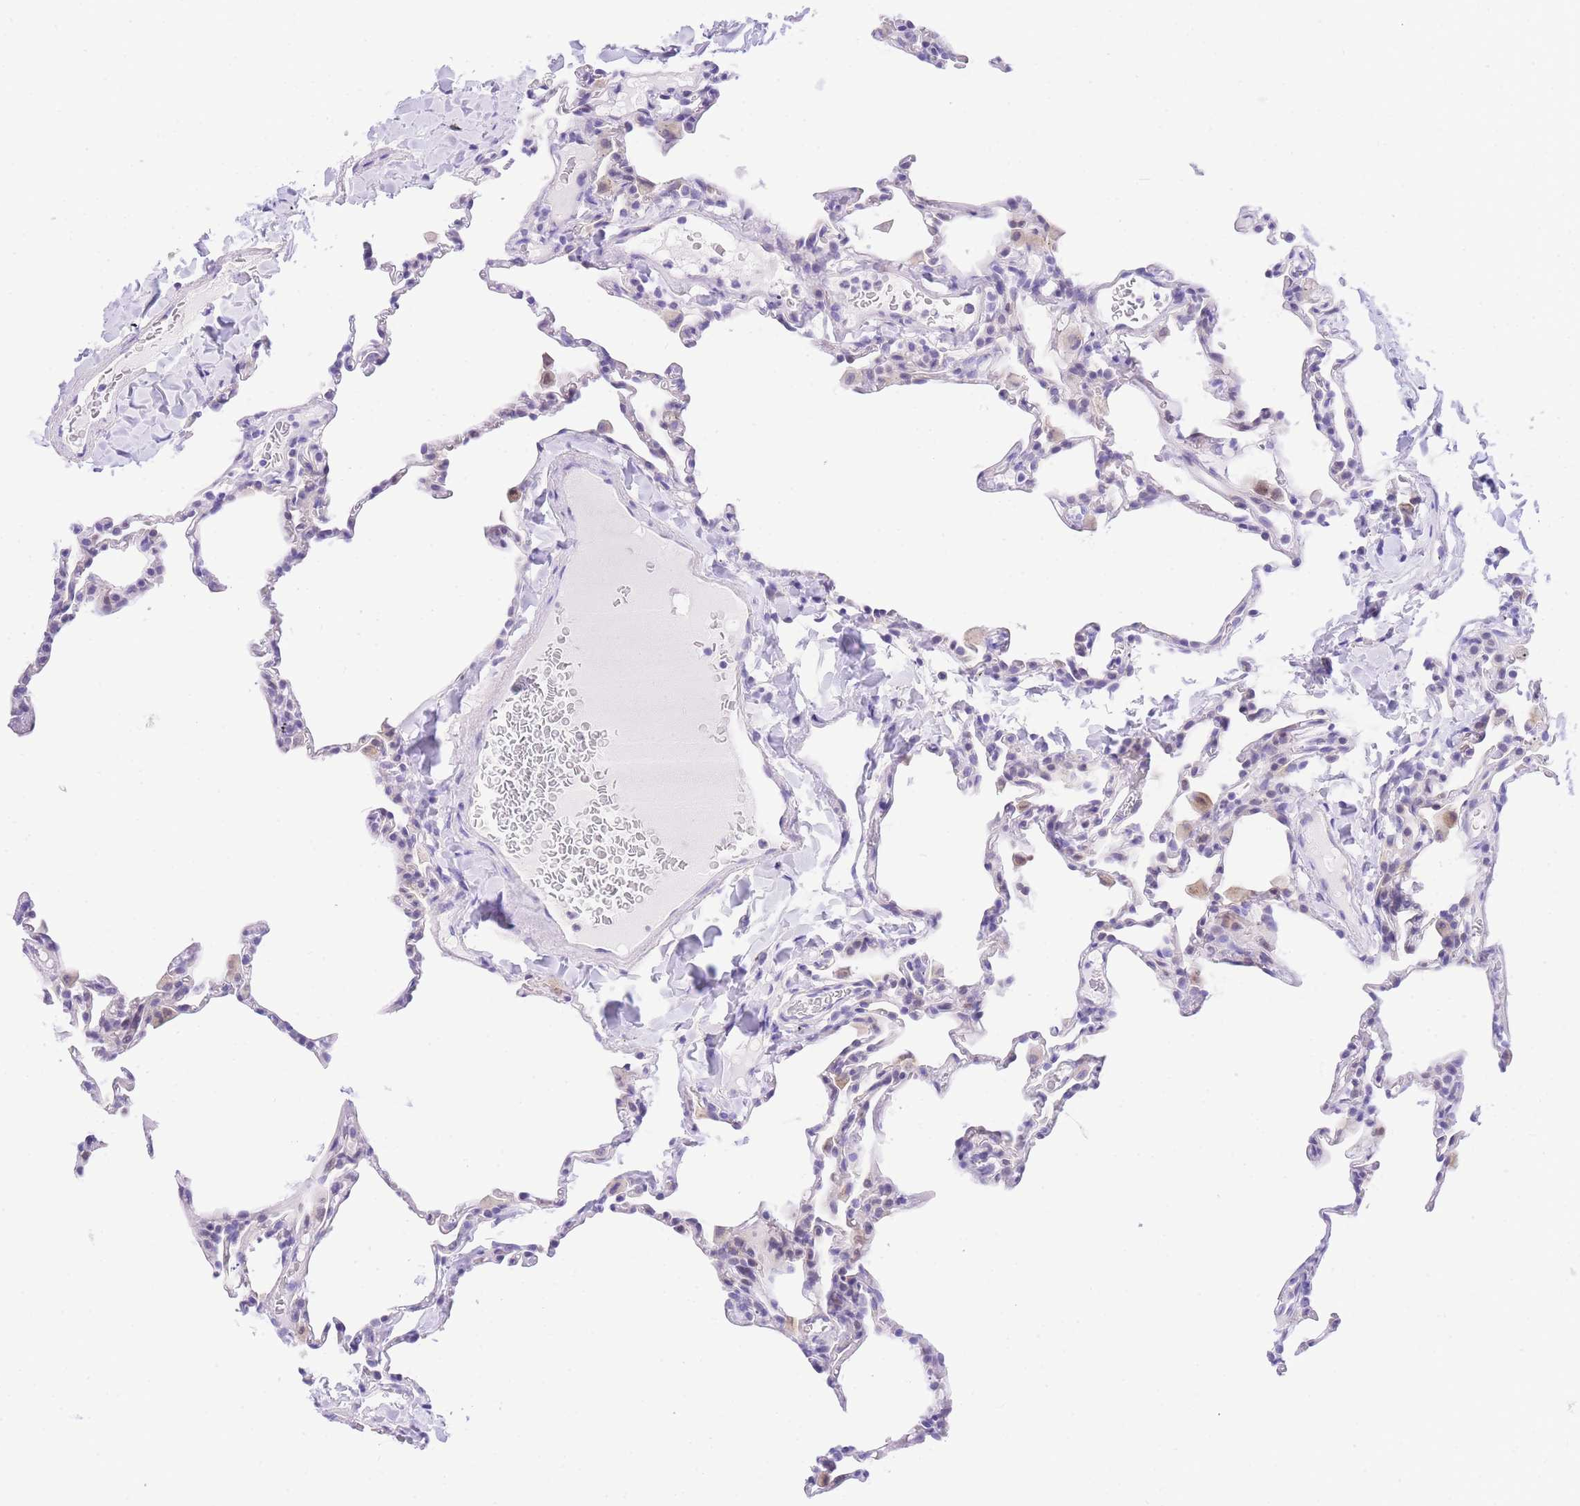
{"staining": {"intensity": "negative", "quantity": "none", "location": "none"}, "tissue": "lung", "cell_type": "Alveolar cells", "image_type": "normal", "snomed": [{"axis": "morphology", "description": "Normal tissue, NOS"}, {"axis": "topography", "description": "Lung"}], "caption": "An image of human lung is negative for staining in alveolar cells. (Stains: DAB (3,3'-diaminobenzidine) immunohistochemistry with hematoxylin counter stain, Microscopy: brightfield microscopy at high magnification).", "gene": "TIFAB", "patient": {"sex": "male", "age": 20}}